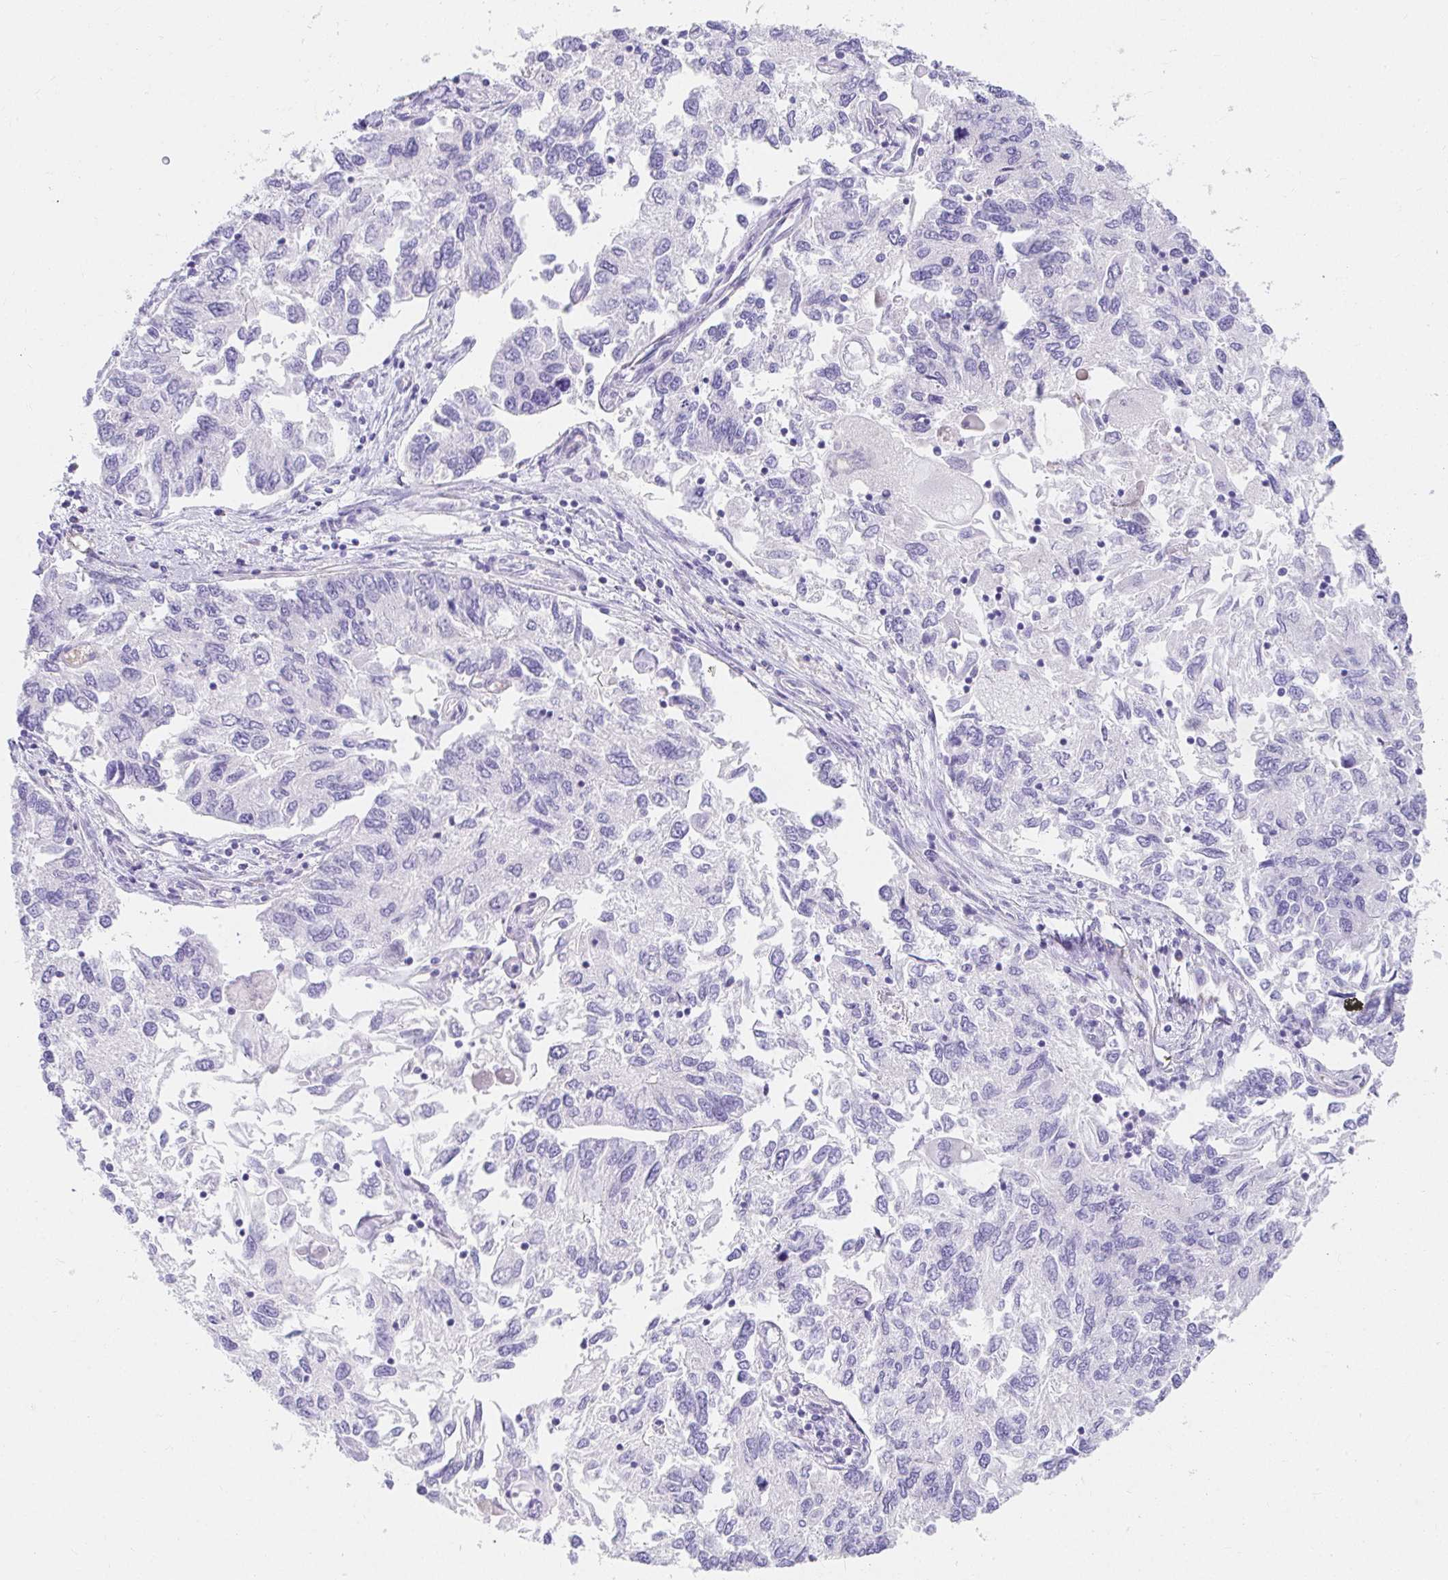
{"staining": {"intensity": "negative", "quantity": "none", "location": "none"}, "tissue": "endometrial cancer", "cell_type": "Tumor cells", "image_type": "cancer", "snomed": [{"axis": "morphology", "description": "Carcinoma, NOS"}, {"axis": "topography", "description": "Uterus"}], "caption": "Endometrial cancer was stained to show a protein in brown. There is no significant expression in tumor cells. (Stains: DAB (3,3'-diaminobenzidine) immunohistochemistry with hematoxylin counter stain, Microscopy: brightfield microscopy at high magnification).", "gene": "VGLL1", "patient": {"sex": "female", "age": 76}}